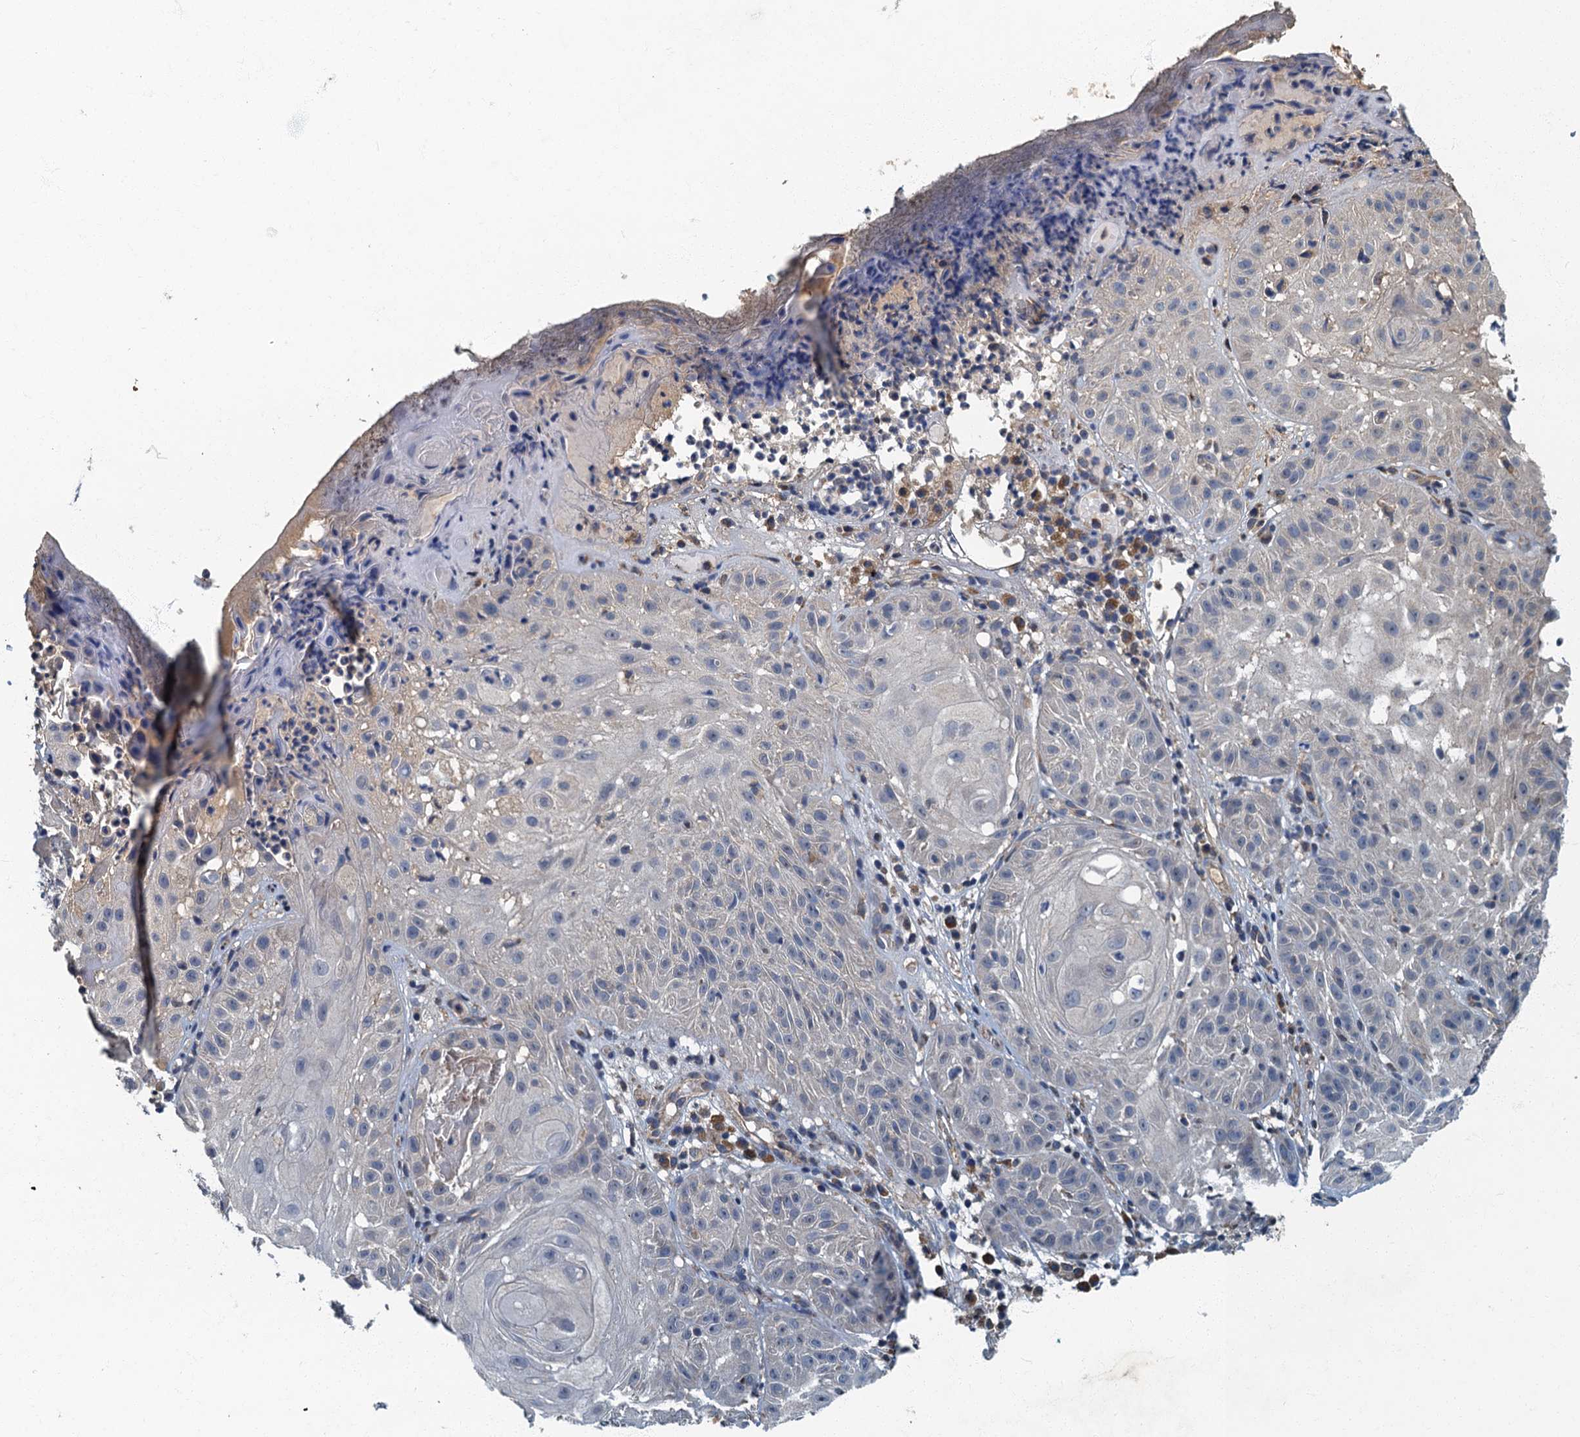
{"staining": {"intensity": "negative", "quantity": "none", "location": "none"}, "tissue": "skin cancer", "cell_type": "Tumor cells", "image_type": "cancer", "snomed": [{"axis": "morphology", "description": "Normal tissue, NOS"}, {"axis": "morphology", "description": "Basal cell carcinoma"}, {"axis": "topography", "description": "Skin"}], "caption": "The photomicrograph demonstrates no significant staining in tumor cells of skin cancer (basal cell carcinoma). Nuclei are stained in blue.", "gene": "DDX49", "patient": {"sex": "male", "age": 93}}